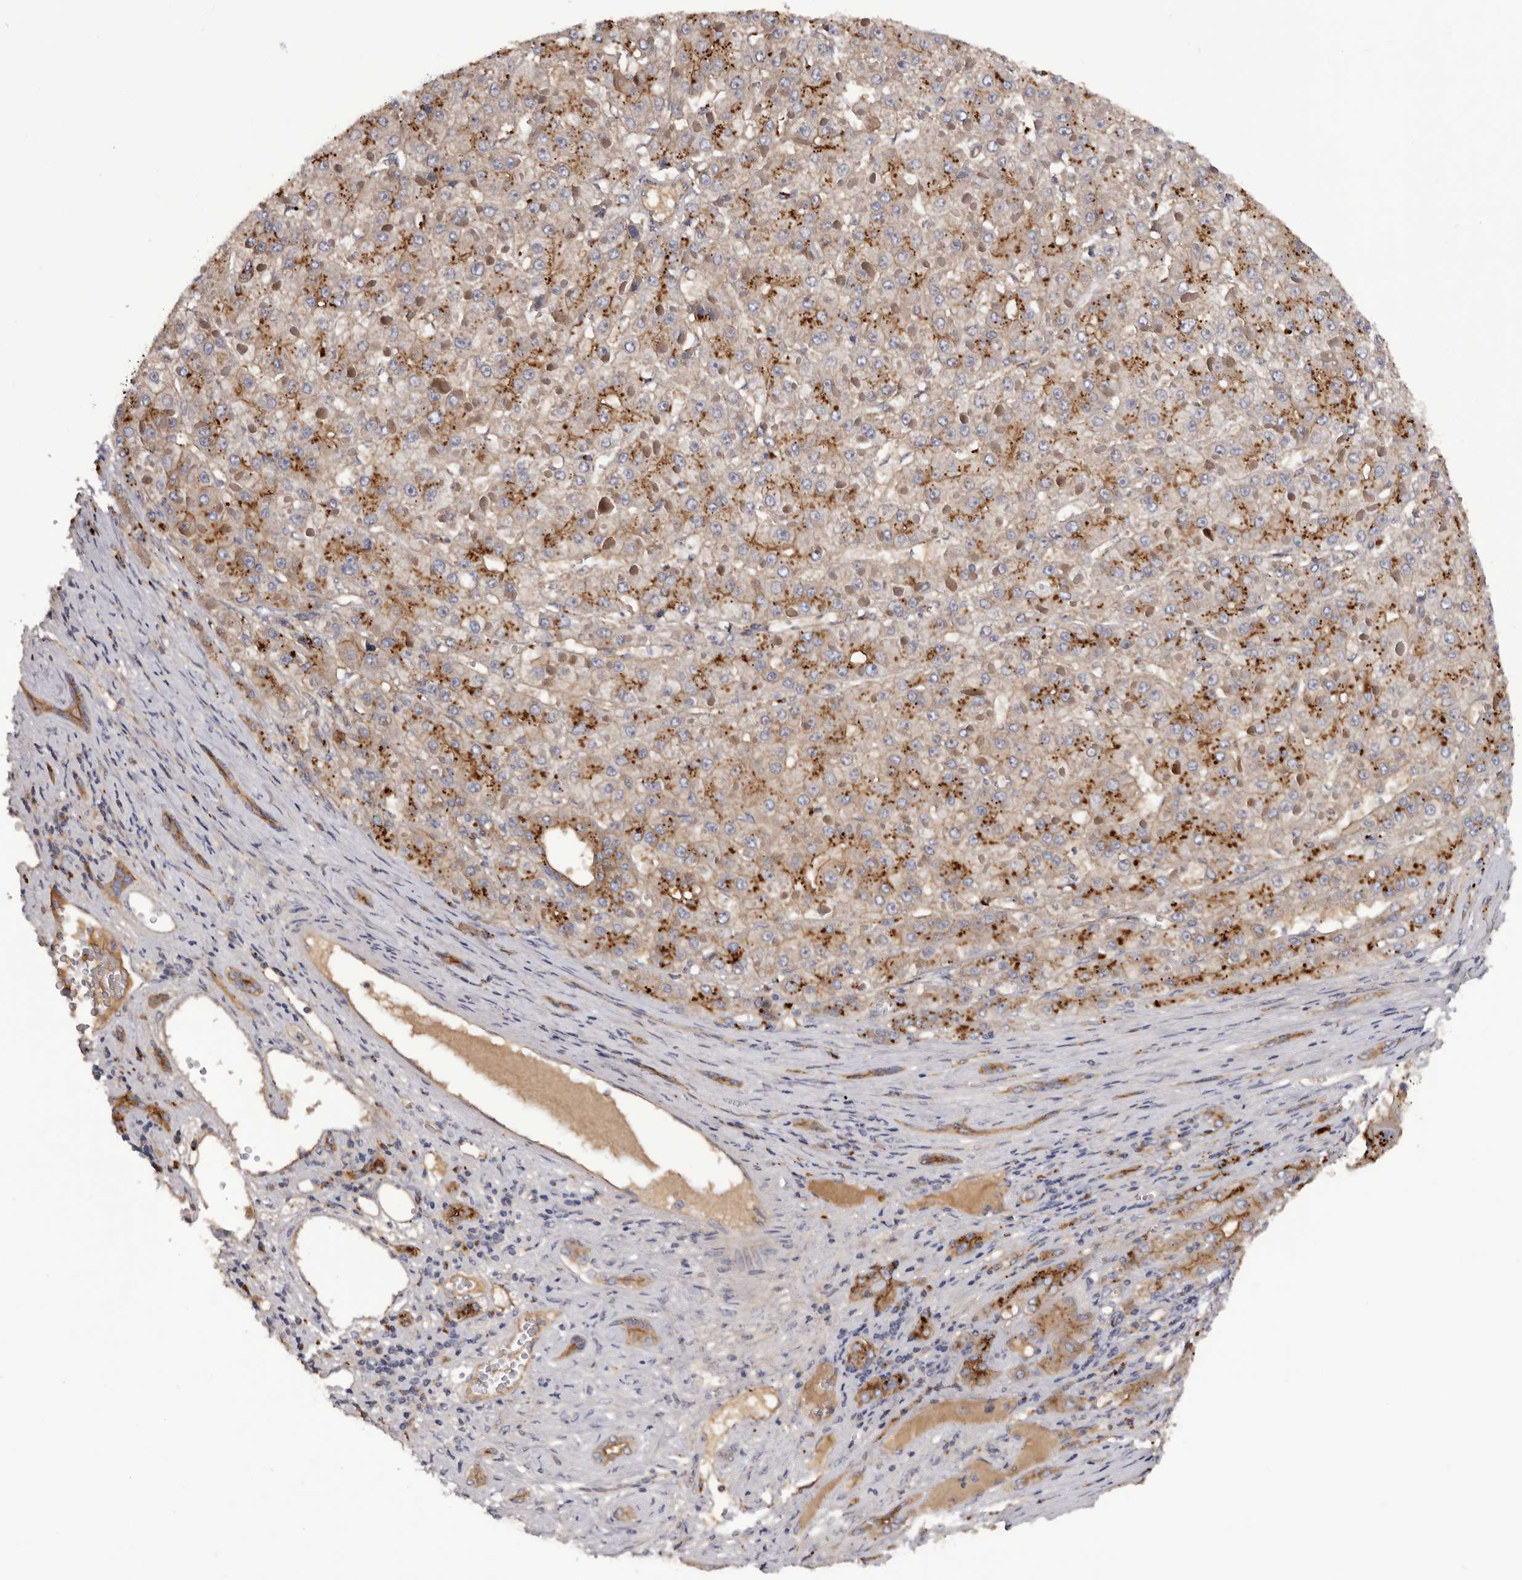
{"staining": {"intensity": "moderate", "quantity": ">75%", "location": "cytoplasmic/membranous"}, "tissue": "liver cancer", "cell_type": "Tumor cells", "image_type": "cancer", "snomed": [{"axis": "morphology", "description": "Carcinoma, Hepatocellular, NOS"}, {"axis": "topography", "description": "Liver"}], "caption": "IHC photomicrograph of neoplastic tissue: human liver hepatocellular carcinoma stained using IHC reveals medium levels of moderate protein expression localized specifically in the cytoplasmic/membranous of tumor cells, appearing as a cytoplasmic/membranous brown color.", "gene": "INKA2", "patient": {"sex": "female", "age": 73}}